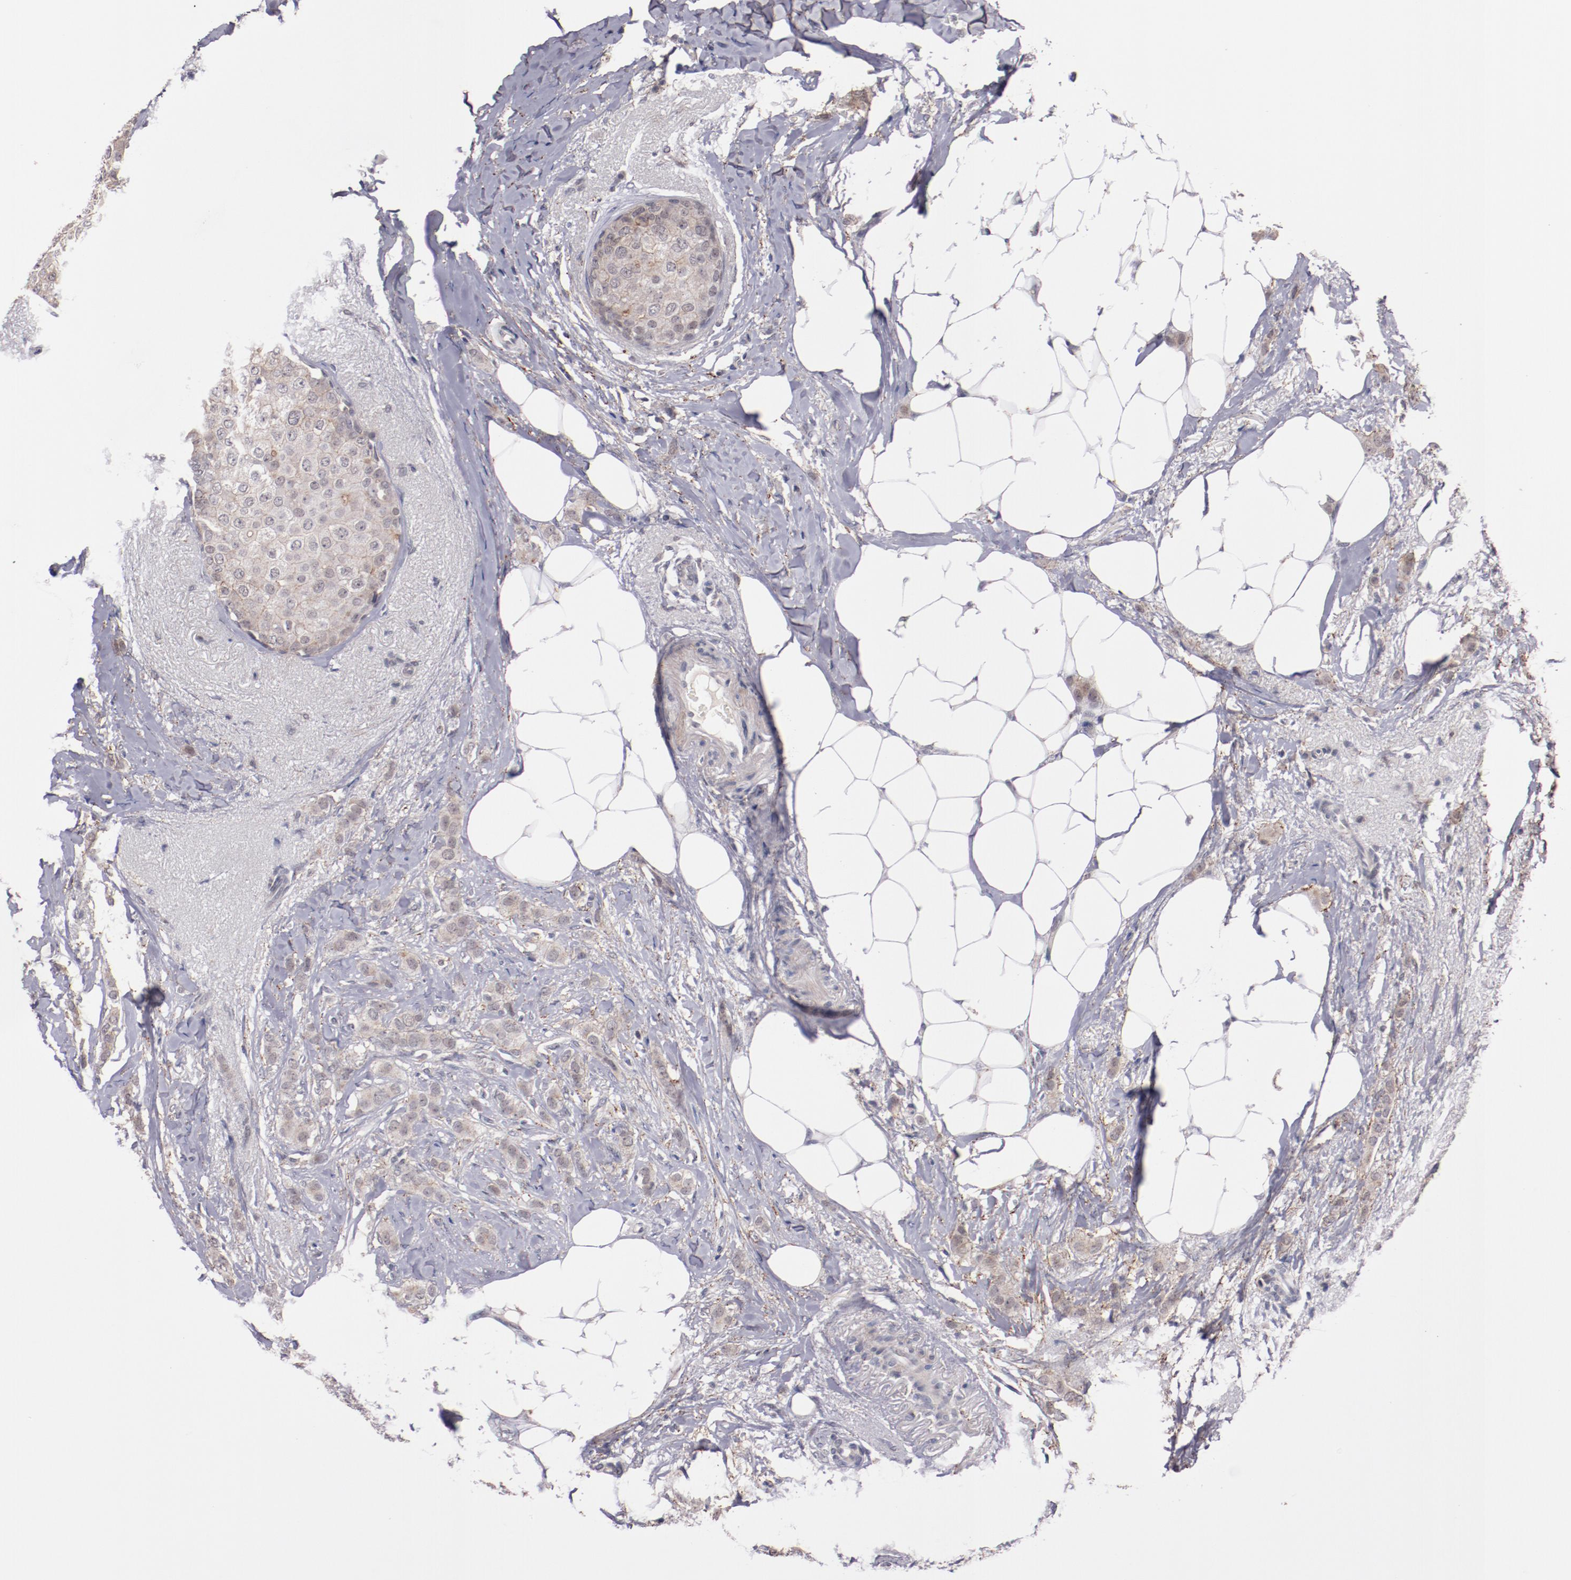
{"staining": {"intensity": "weak", "quantity": "25%-75%", "location": "cytoplasmic/membranous"}, "tissue": "breast cancer", "cell_type": "Tumor cells", "image_type": "cancer", "snomed": [{"axis": "morphology", "description": "Lobular carcinoma"}, {"axis": "topography", "description": "Breast"}], "caption": "The histopathology image shows immunohistochemical staining of breast cancer (lobular carcinoma). There is weak cytoplasmic/membranous positivity is seen in approximately 25%-75% of tumor cells. The protein of interest is shown in brown color, while the nuclei are stained blue.", "gene": "SYP", "patient": {"sex": "female", "age": 55}}